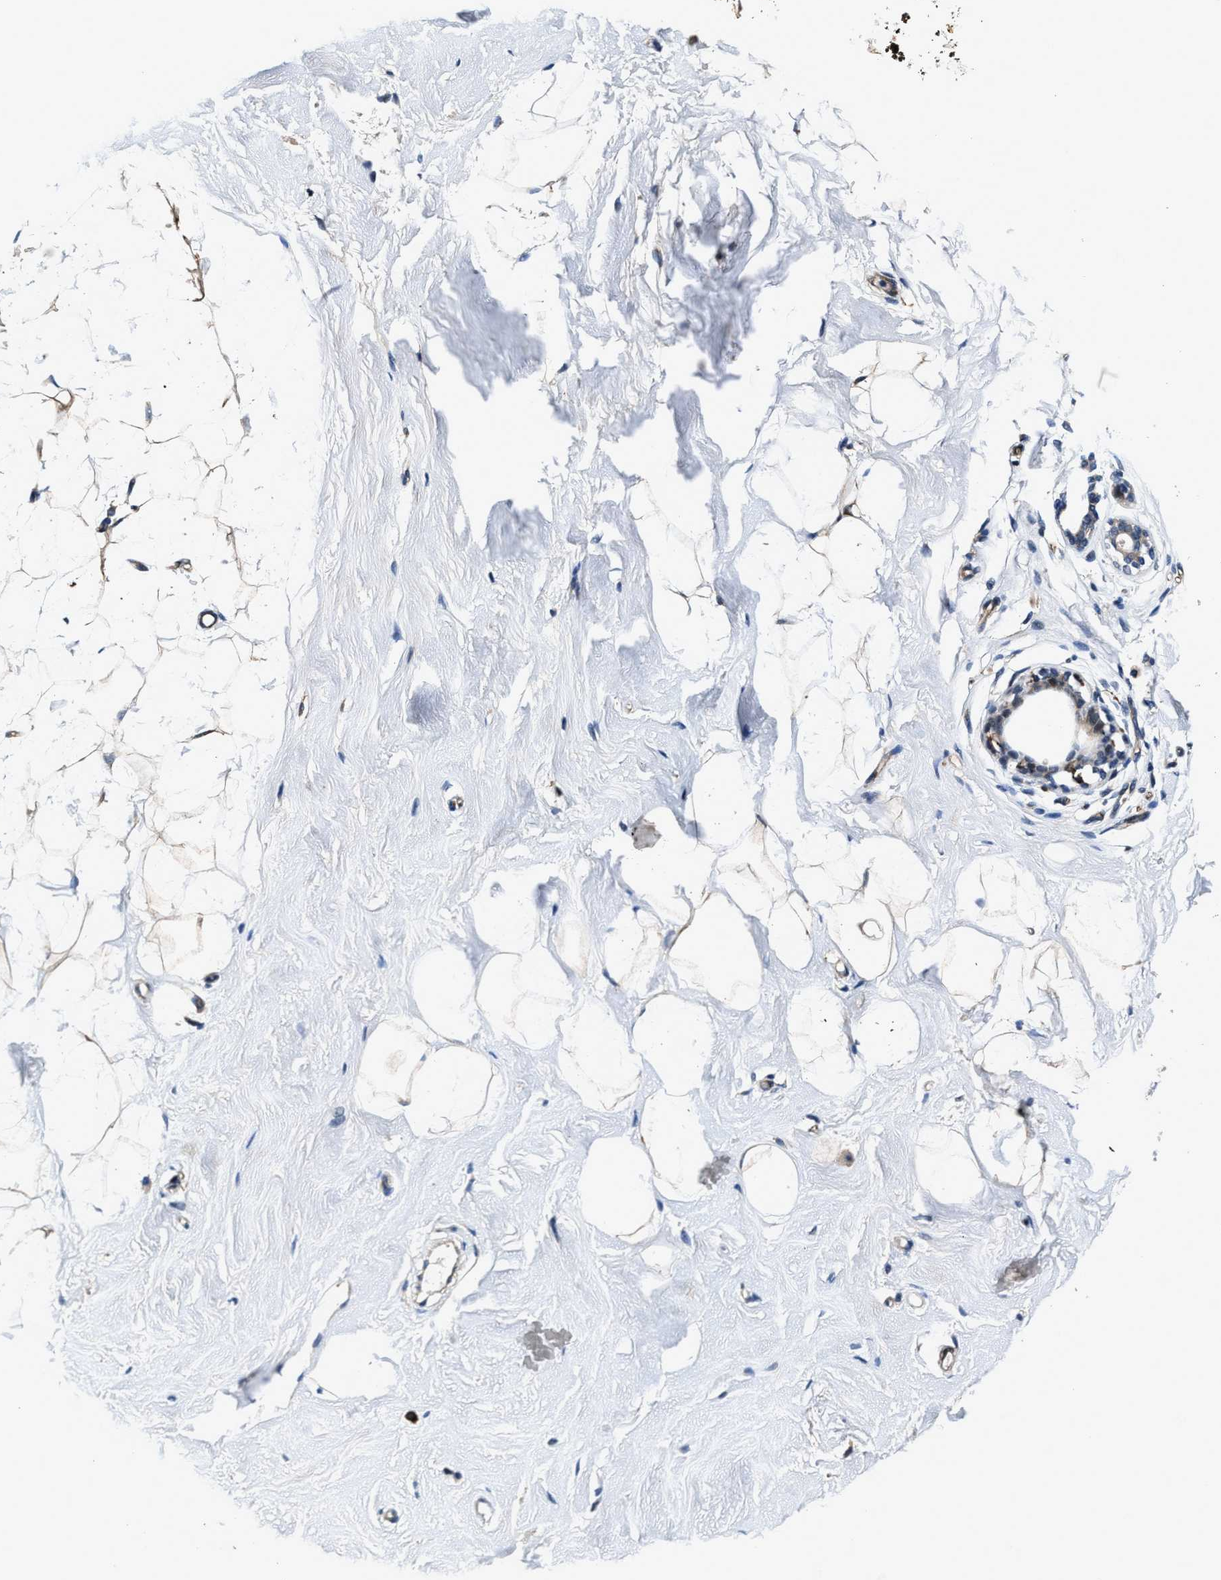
{"staining": {"intensity": "weak", "quantity": "25%-75%", "location": "cytoplasmic/membranous"}, "tissue": "breast", "cell_type": "Adipocytes", "image_type": "normal", "snomed": [{"axis": "morphology", "description": "Normal tissue, NOS"}, {"axis": "topography", "description": "Breast"}], "caption": "Brown immunohistochemical staining in benign human breast demonstrates weak cytoplasmic/membranous positivity in approximately 25%-75% of adipocytes.", "gene": "C2orf66", "patient": {"sex": "female", "age": 23}}